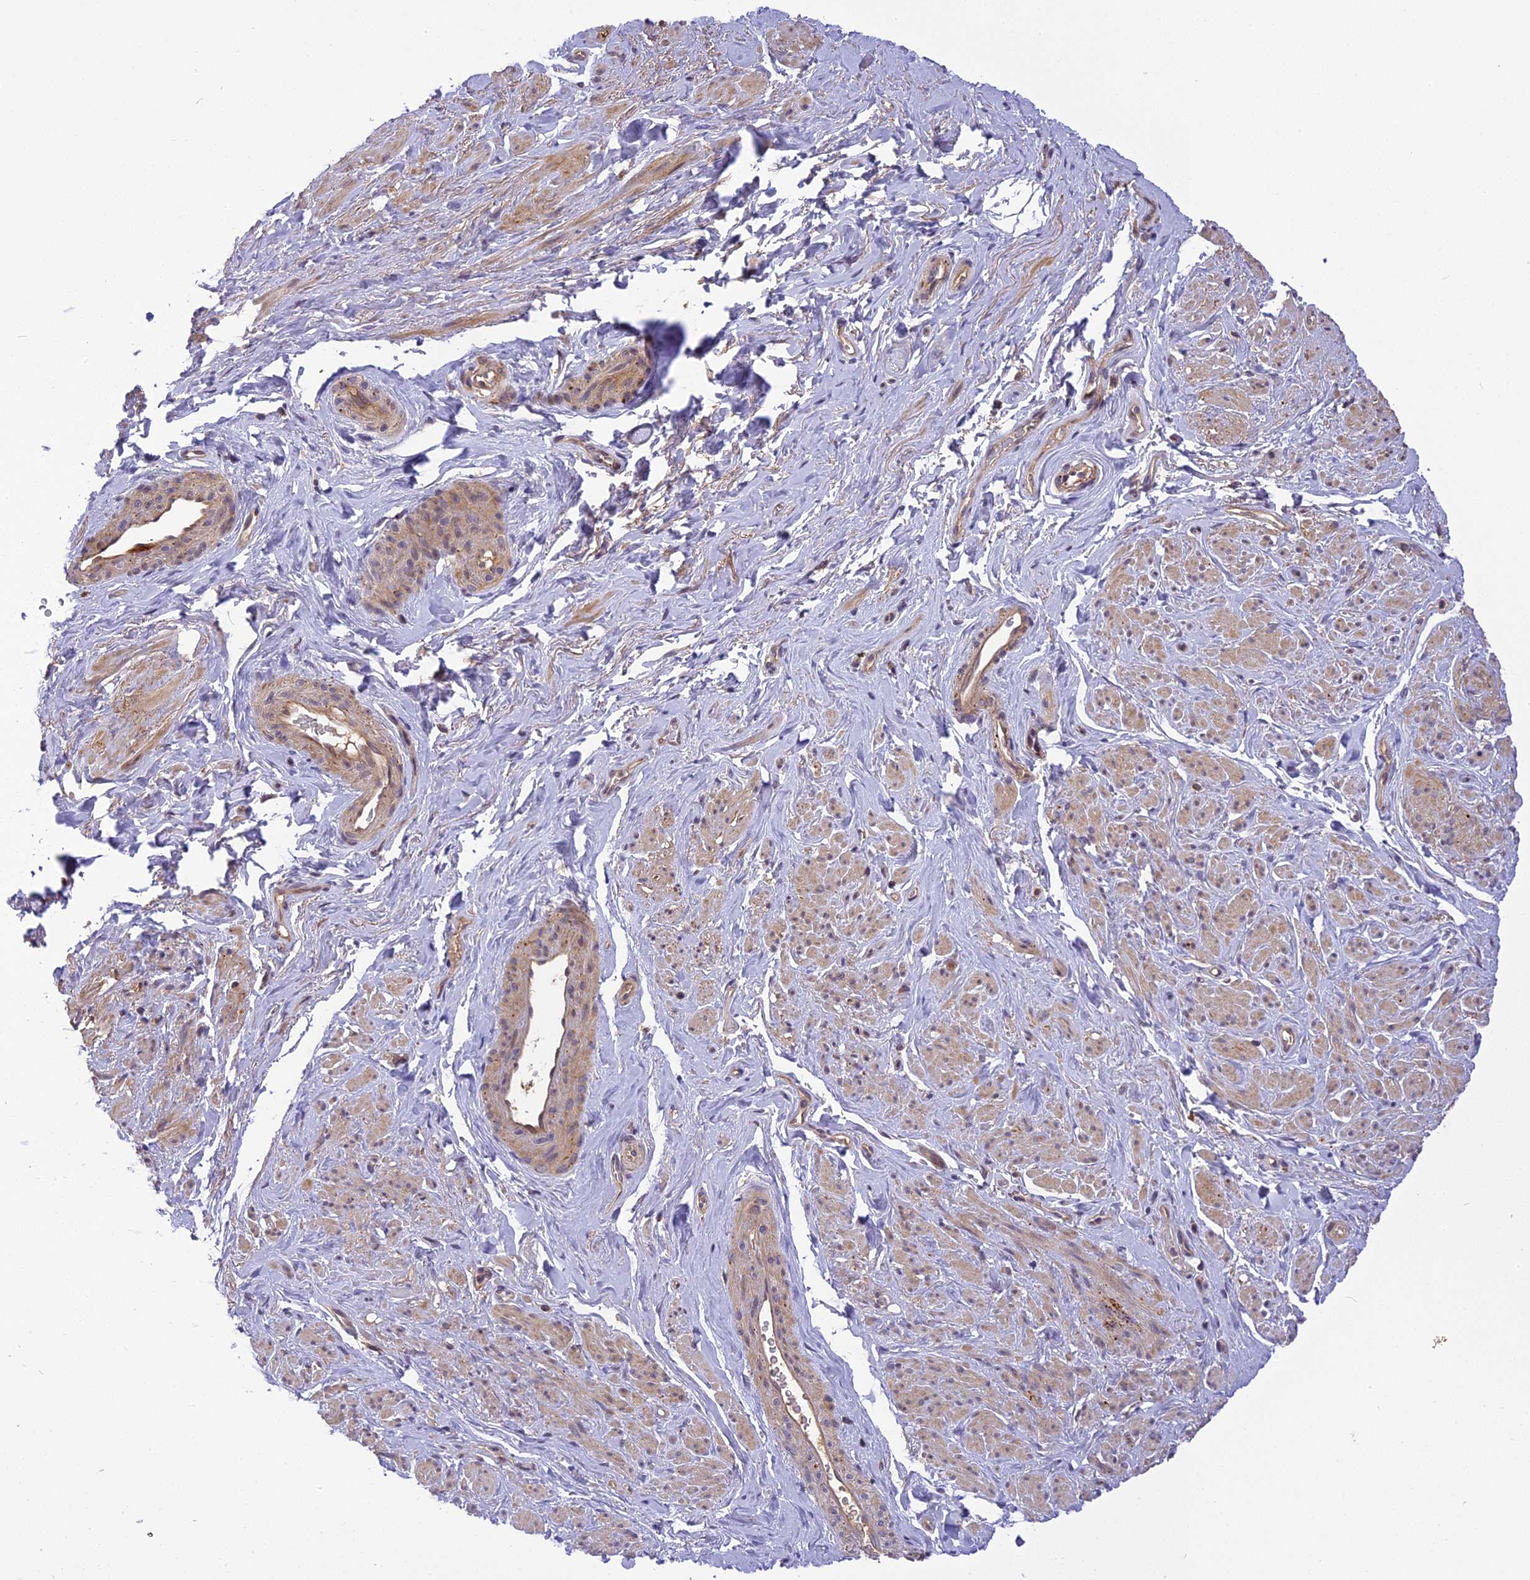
{"staining": {"intensity": "weak", "quantity": "25%-75%", "location": "cytoplasmic/membranous"}, "tissue": "smooth muscle", "cell_type": "Smooth muscle cells", "image_type": "normal", "snomed": [{"axis": "morphology", "description": "Normal tissue, NOS"}, {"axis": "topography", "description": "Smooth muscle"}, {"axis": "topography", "description": "Peripheral nerve tissue"}], "caption": "Weak cytoplasmic/membranous protein positivity is present in about 25%-75% of smooth muscle cells in smooth muscle. The protein is shown in brown color, while the nuclei are stained blue.", "gene": "FNIP2", "patient": {"sex": "male", "age": 69}}